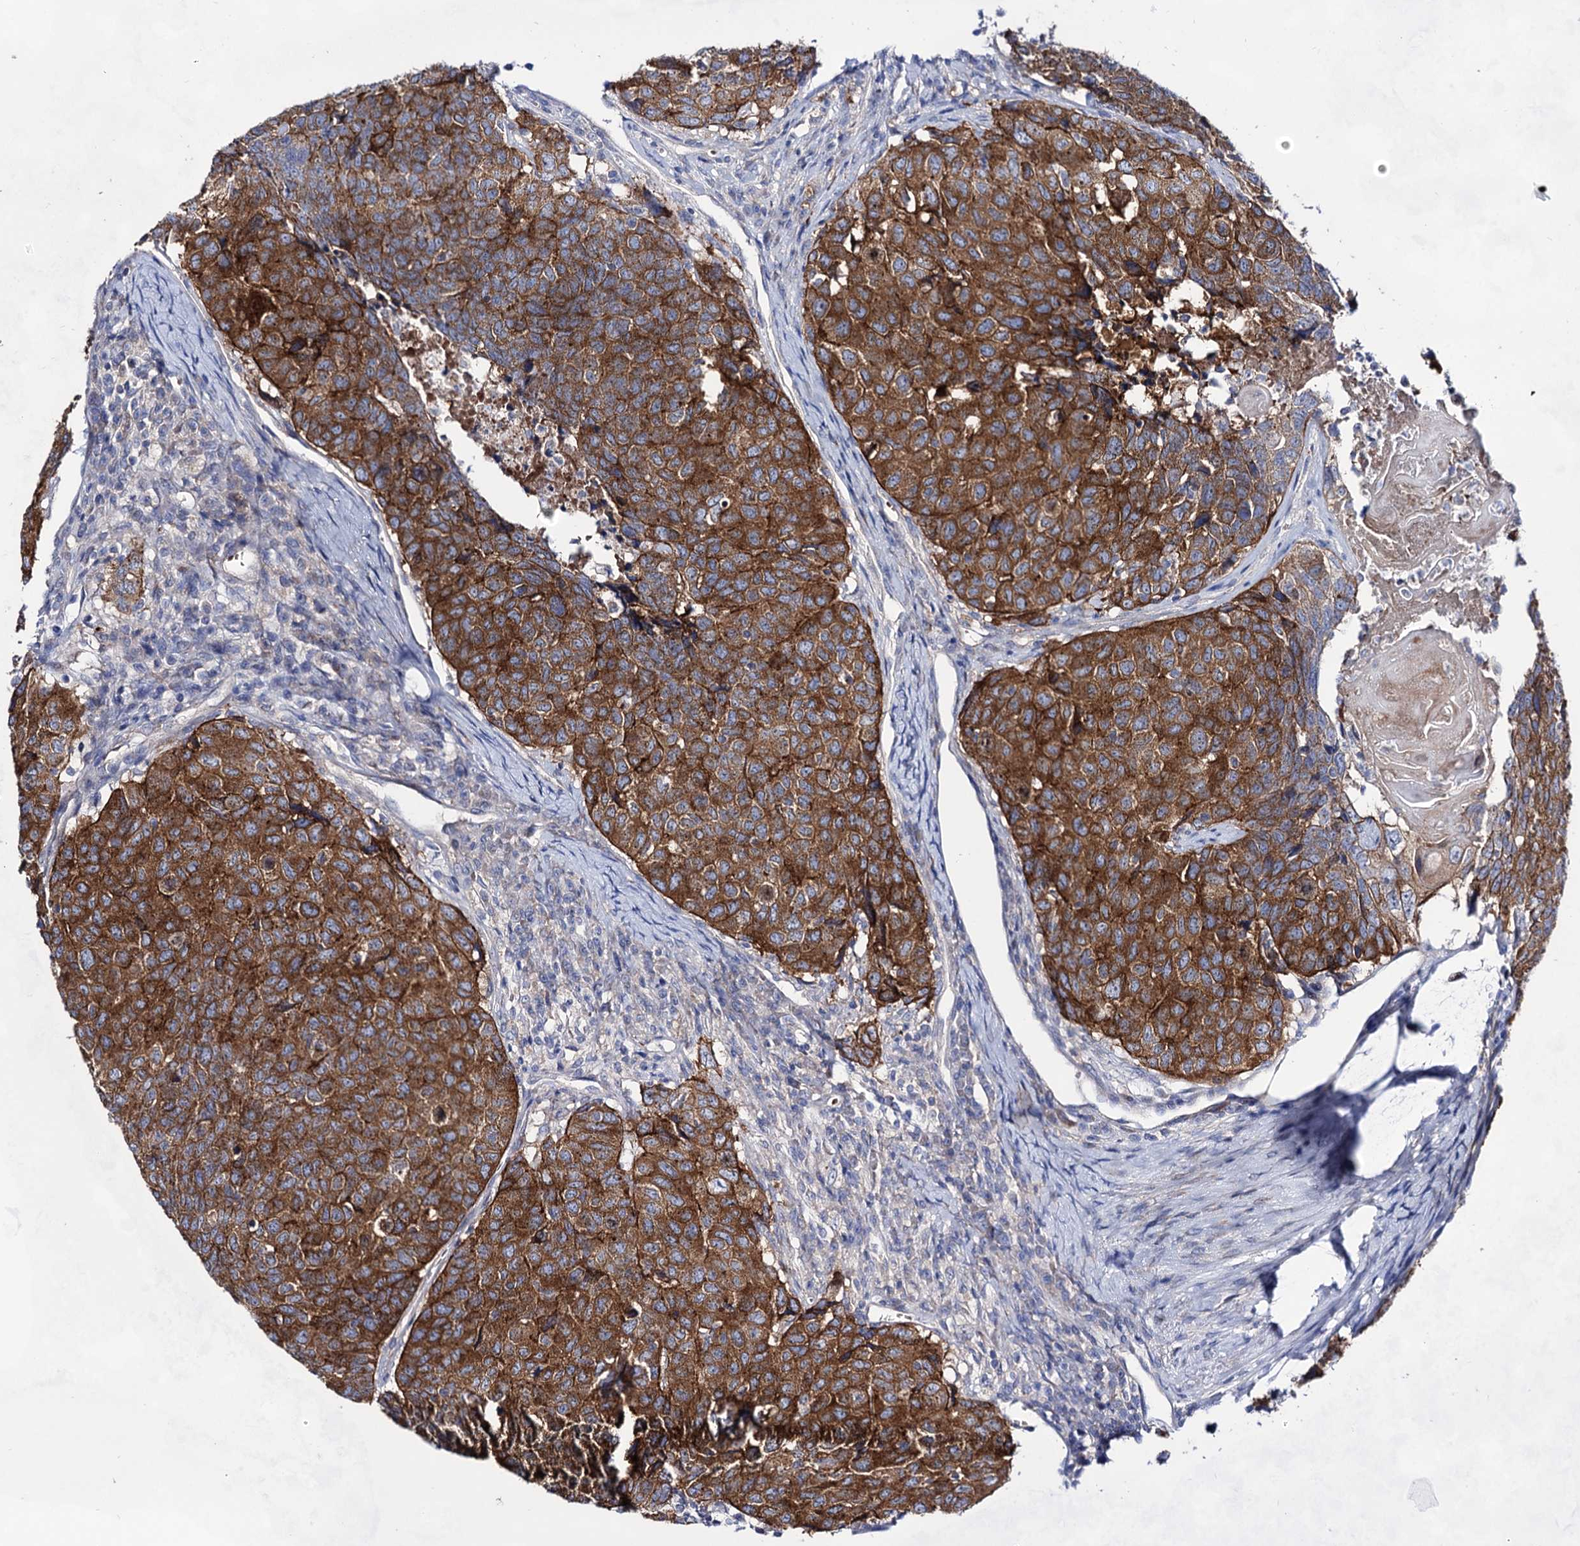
{"staining": {"intensity": "strong", "quantity": ">75%", "location": "cytoplasmic/membranous"}, "tissue": "head and neck cancer", "cell_type": "Tumor cells", "image_type": "cancer", "snomed": [{"axis": "morphology", "description": "Squamous cell carcinoma, NOS"}, {"axis": "topography", "description": "Head-Neck"}], "caption": "IHC histopathology image of neoplastic tissue: head and neck cancer stained using immunohistochemistry (IHC) exhibits high levels of strong protein expression localized specifically in the cytoplasmic/membranous of tumor cells, appearing as a cytoplasmic/membranous brown color.", "gene": "PLIN1", "patient": {"sex": "male", "age": 66}}